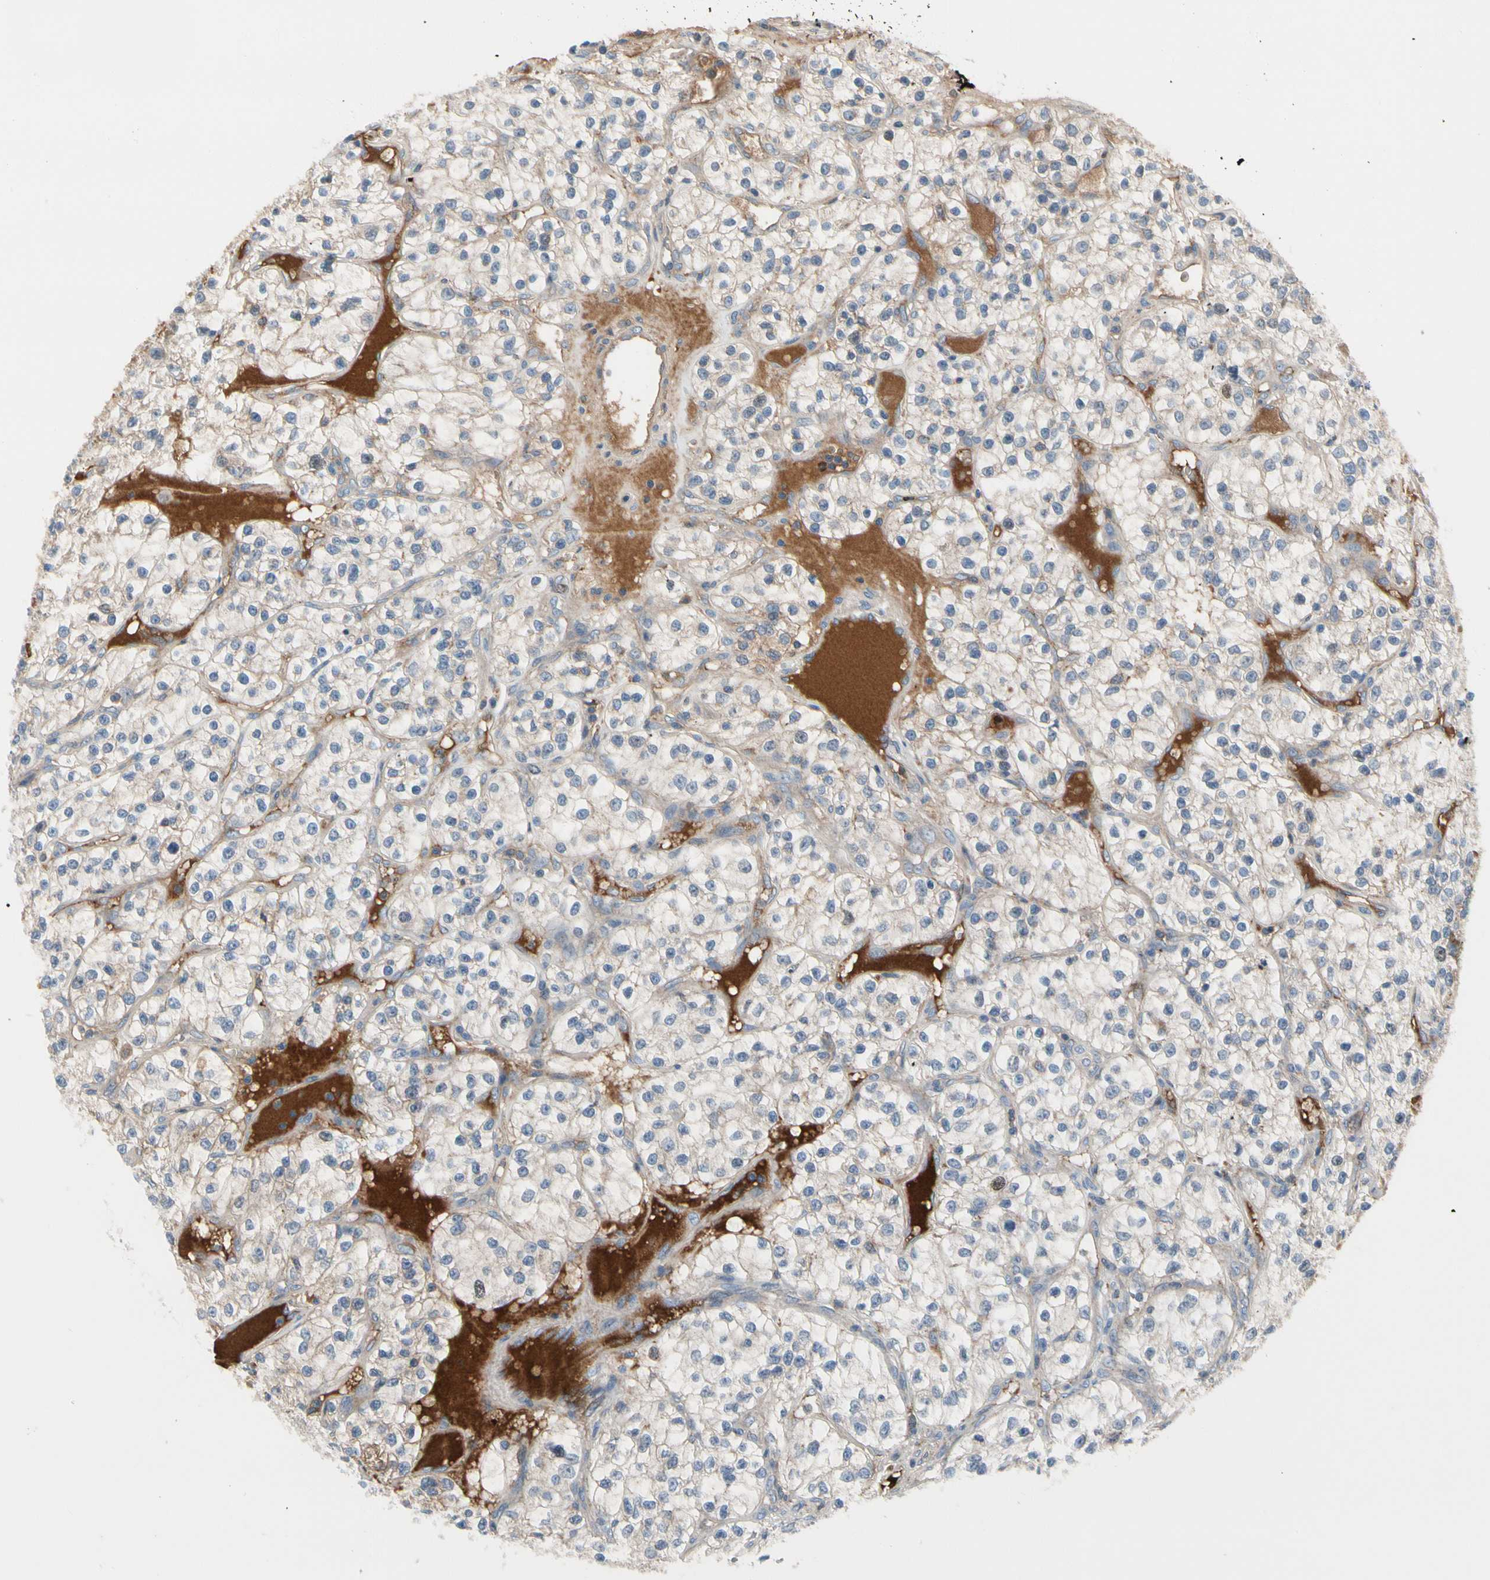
{"staining": {"intensity": "weak", "quantity": "<25%", "location": "cytoplasmic/membranous"}, "tissue": "renal cancer", "cell_type": "Tumor cells", "image_type": "cancer", "snomed": [{"axis": "morphology", "description": "Adenocarcinoma, NOS"}, {"axis": "topography", "description": "Kidney"}], "caption": "The immunohistochemistry histopathology image has no significant staining in tumor cells of renal adenocarcinoma tissue. (DAB (3,3'-diaminobenzidine) immunohistochemistry (IHC) visualized using brightfield microscopy, high magnification).", "gene": "HJURP", "patient": {"sex": "female", "age": 57}}